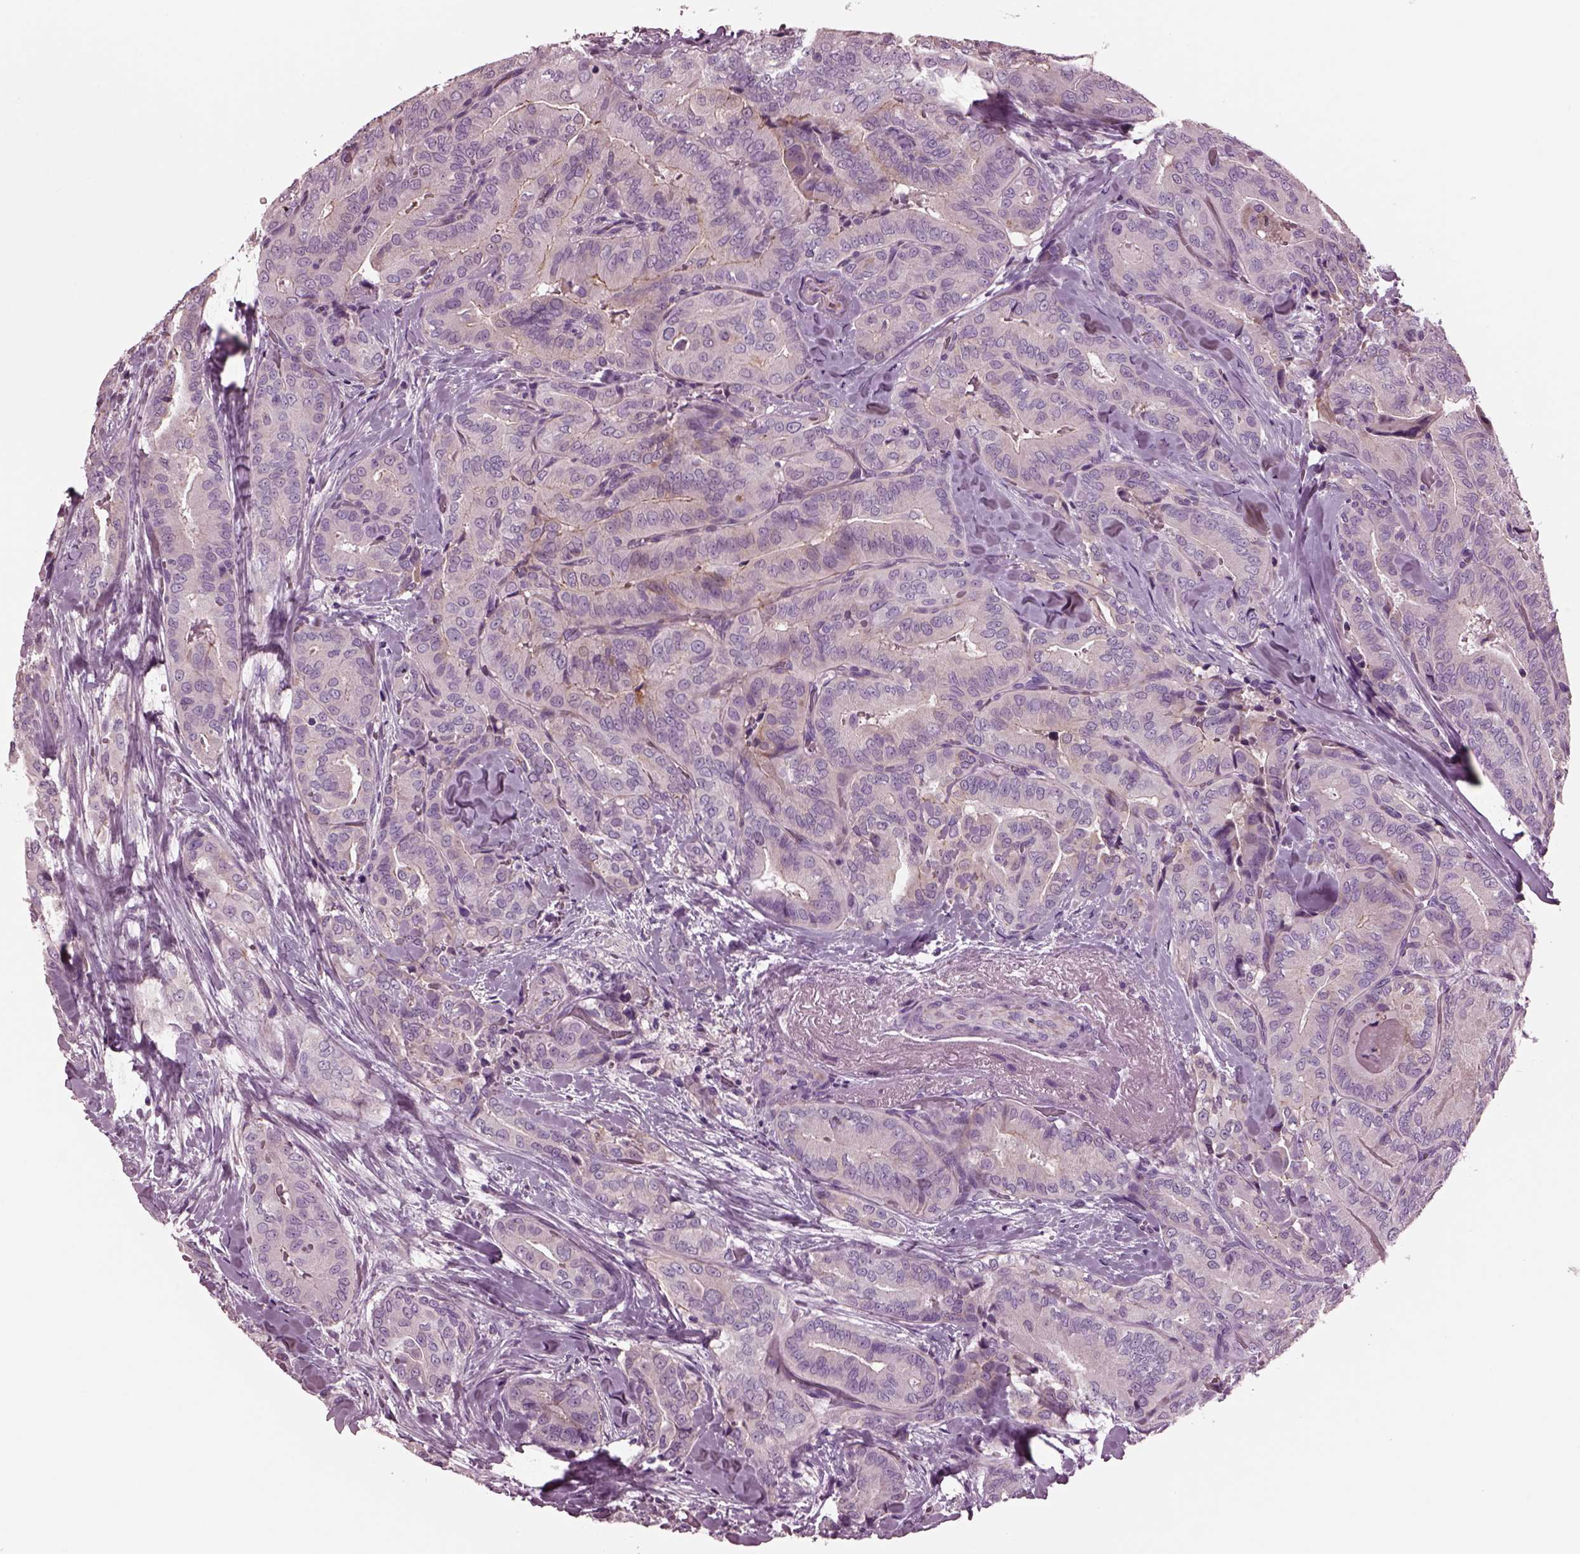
{"staining": {"intensity": "negative", "quantity": "none", "location": "none"}, "tissue": "thyroid cancer", "cell_type": "Tumor cells", "image_type": "cancer", "snomed": [{"axis": "morphology", "description": "Papillary adenocarcinoma, NOS"}, {"axis": "topography", "description": "Thyroid gland"}], "caption": "High power microscopy image of an immunohistochemistry (IHC) photomicrograph of thyroid cancer, revealing no significant staining in tumor cells.", "gene": "GDF11", "patient": {"sex": "male", "age": 61}}